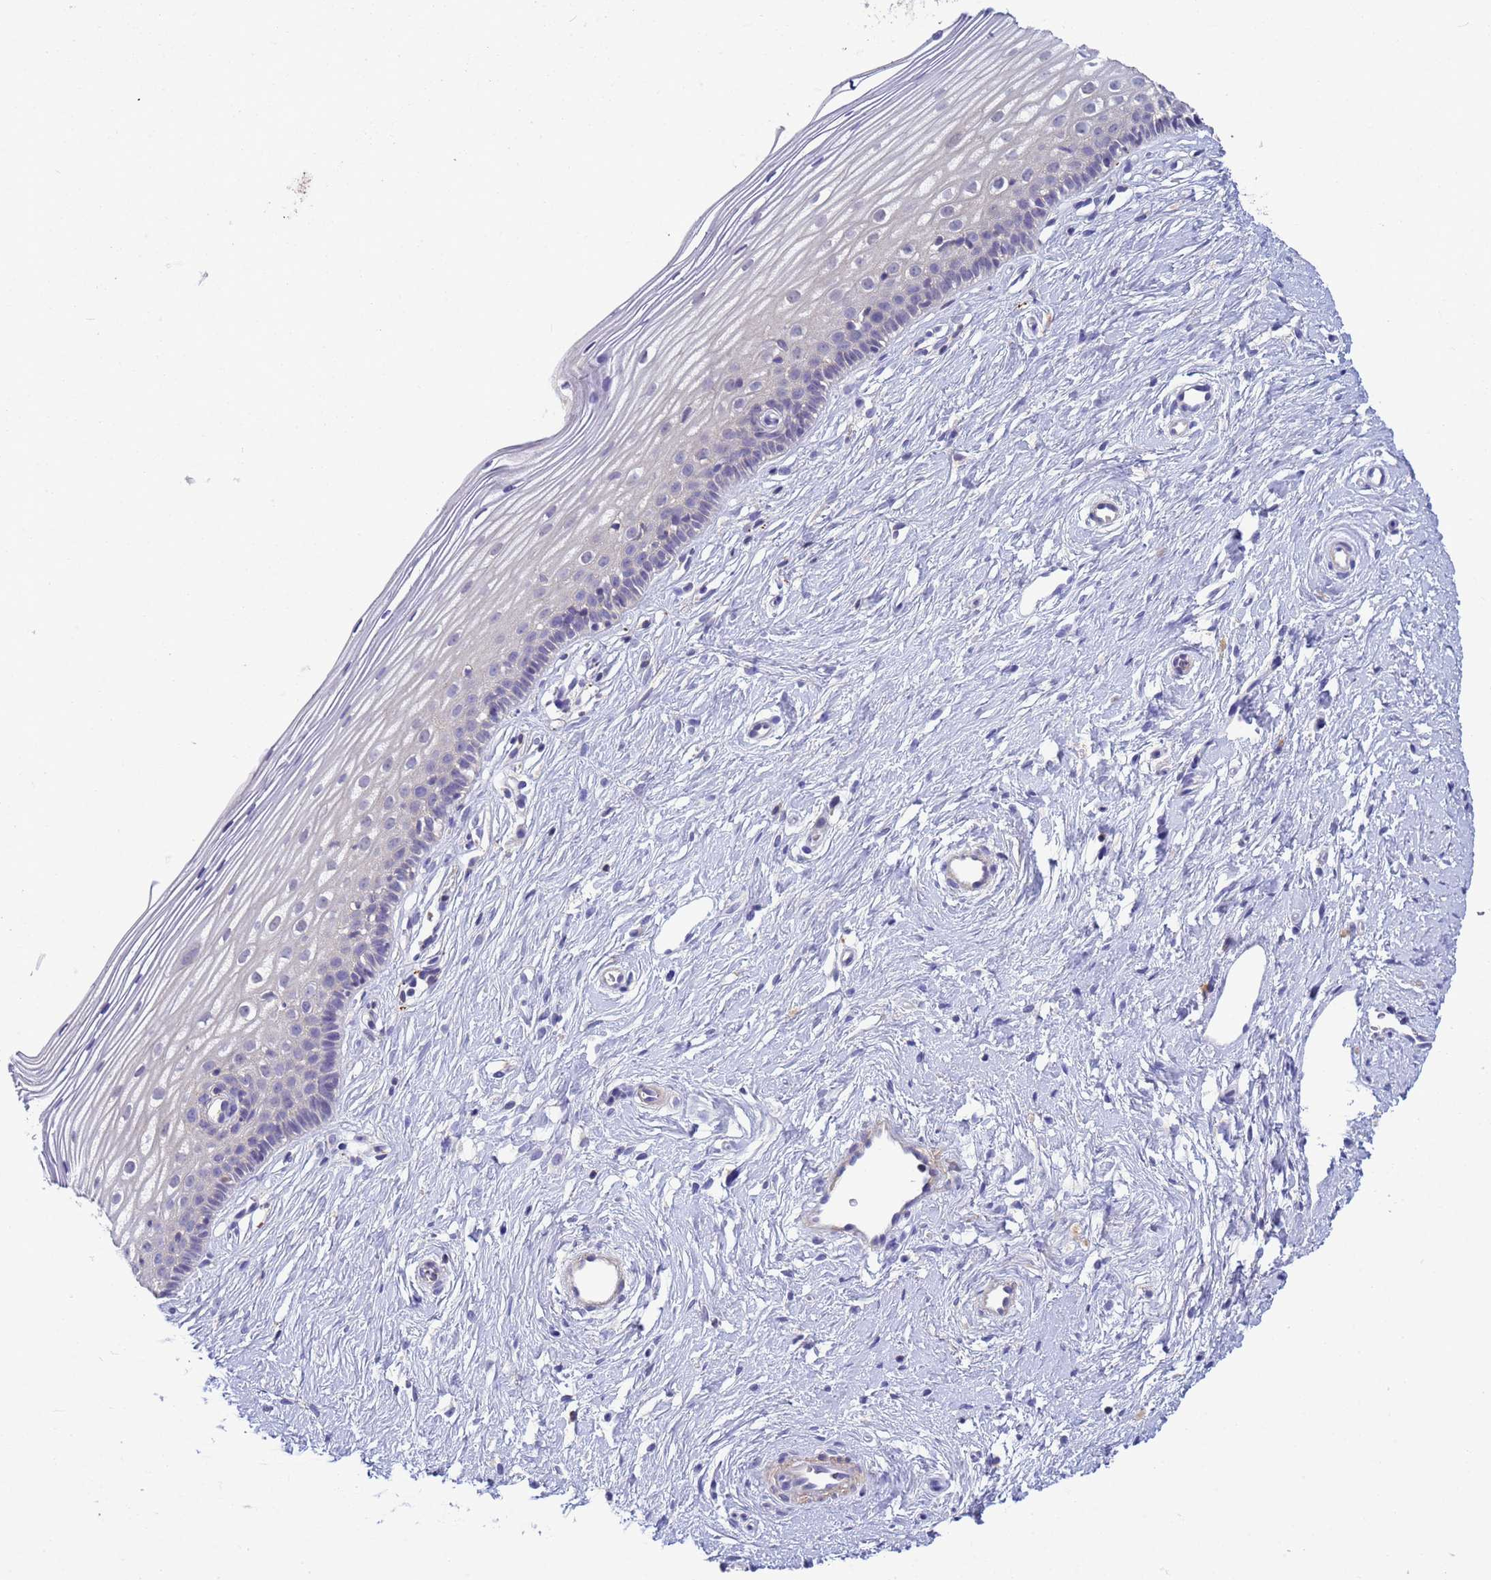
{"staining": {"intensity": "moderate", "quantity": "25%-75%", "location": "cytoplasmic/membranous,nuclear"}, "tissue": "cervix", "cell_type": "Glandular cells", "image_type": "normal", "snomed": [{"axis": "morphology", "description": "Normal tissue, NOS"}, {"axis": "topography", "description": "Cervix"}], "caption": "Immunohistochemistry (IHC) staining of benign cervix, which reveals medium levels of moderate cytoplasmic/membranous,nuclear positivity in about 25%-75% of glandular cells indicating moderate cytoplasmic/membranous,nuclear protein staining. The staining was performed using DAB (3,3'-diaminobenzidine) (brown) for protein detection and nuclei were counterstained in hematoxylin (blue).", "gene": "KLHL13", "patient": {"sex": "female", "age": 40}}